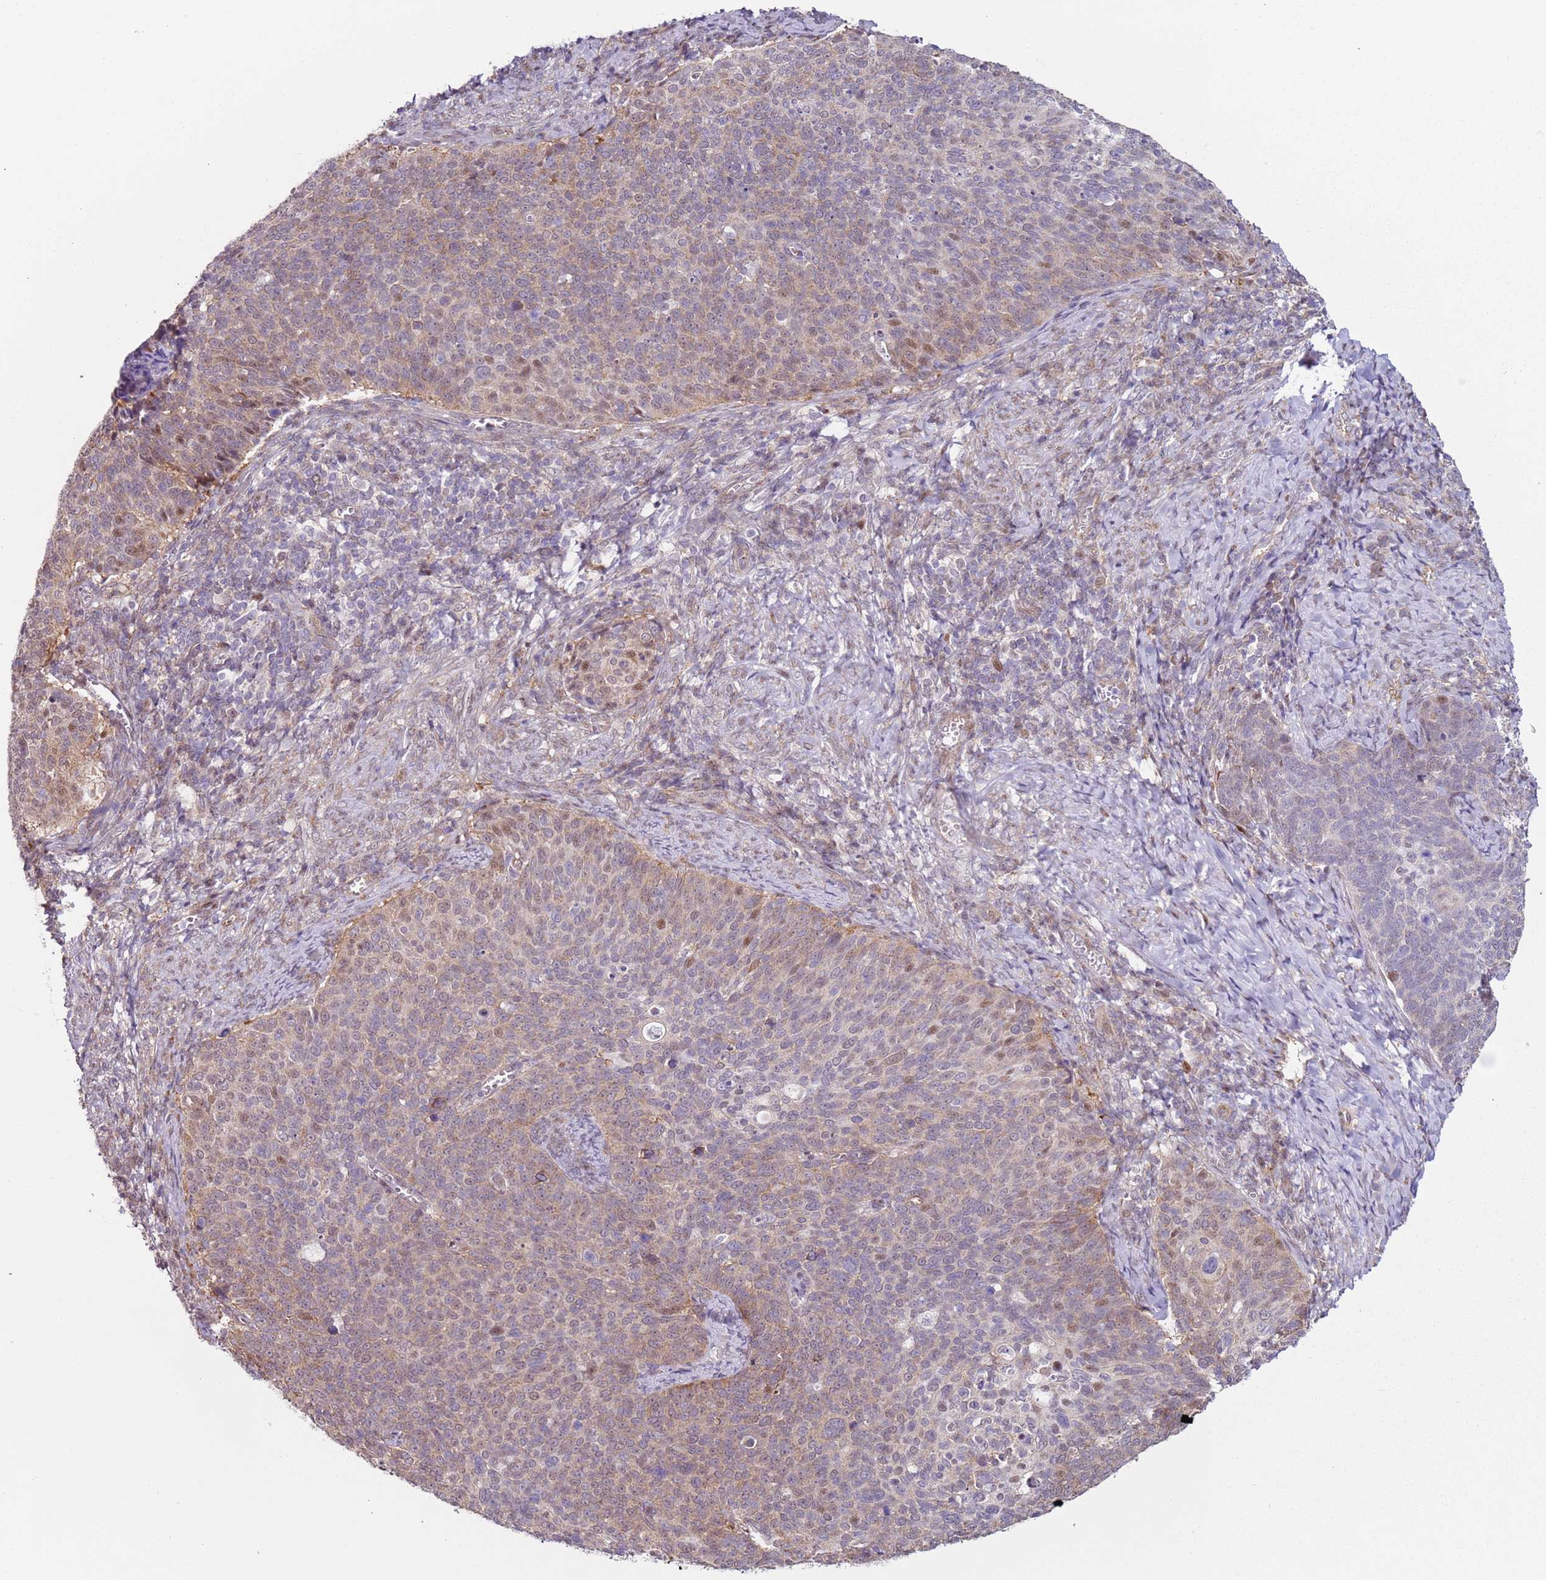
{"staining": {"intensity": "moderate", "quantity": "<25%", "location": "cytoplasmic/membranous,nuclear"}, "tissue": "cervical cancer", "cell_type": "Tumor cells", "image_type": "cancer", "snomed": [{"axis": "morphology", "description": "Normal tissue, NOS"}, {"axis": "morphology", "description": "Squamous cell carcinoma, NOS"}, {"axis": "topography", "description": "Cervix"}], "caption": "Moderate cytoplasmic/membranous and nuclear staining for a protein is present in approximately <25% of tumor cells of cervical cancer (squamous cell carcinoma) using immunohistochemistry.", "gene": "PSMD4", "patient": {"sex": "female", "age": 39}}